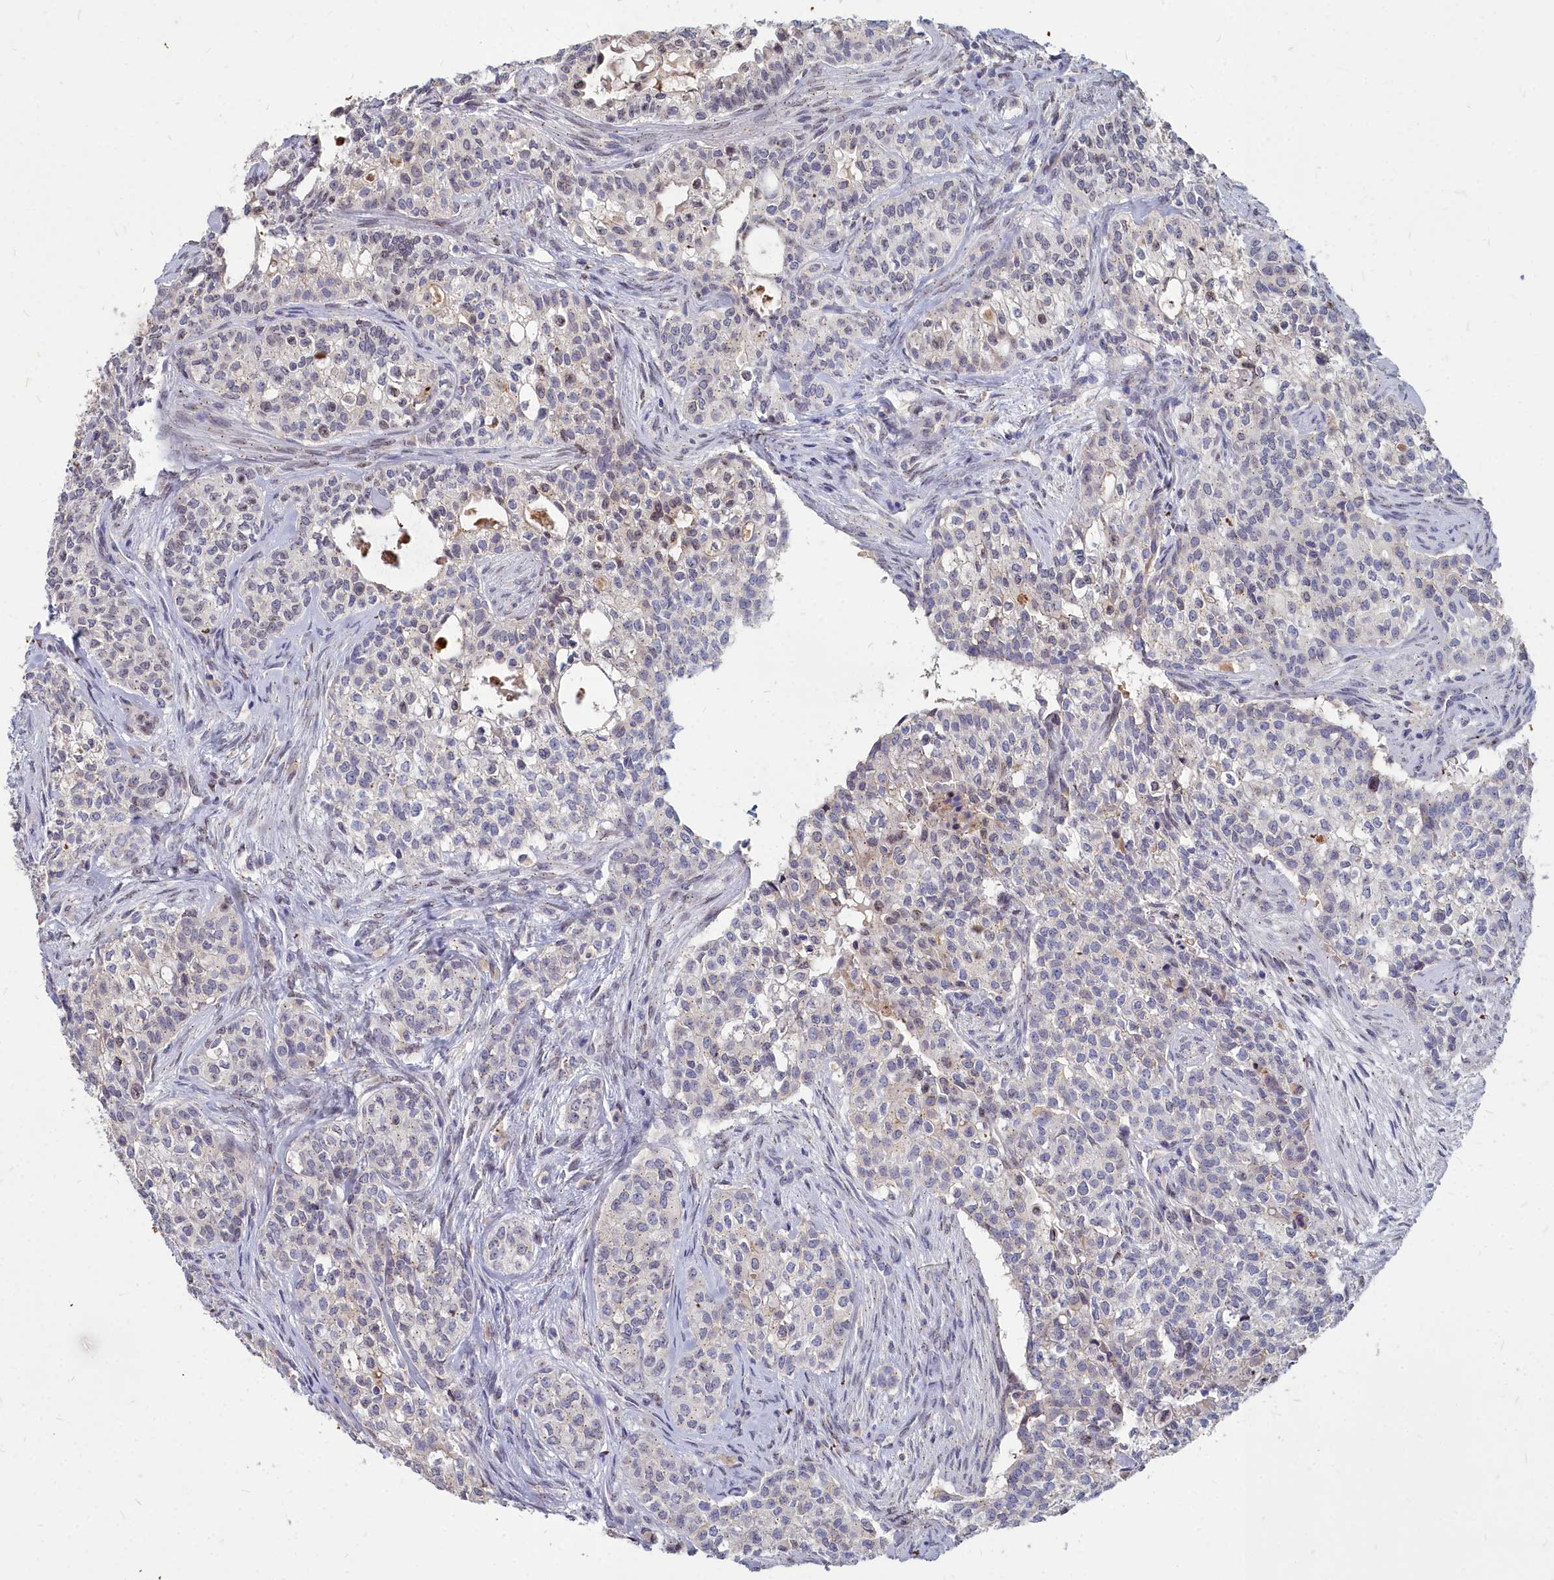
{"staining": {"intensity": "negative", "quantity": "none", "location": "none"}, "tissue": "head and neck cancer", "cell_type": "Tumor cells", "image_type": "cancer", "snomed": [{"axis": "morphology", "description": "Adenocarcinoma, NOS"}, {"axis": "topography", "description": "Head-Neck"}], "caption": "This is an IHC photomicrograph of human adenocarcinoma (head and neck). There is no expression in tumor cells.", "gene": "NOXA1", "patient": {"sex": "male", "age": 81}}